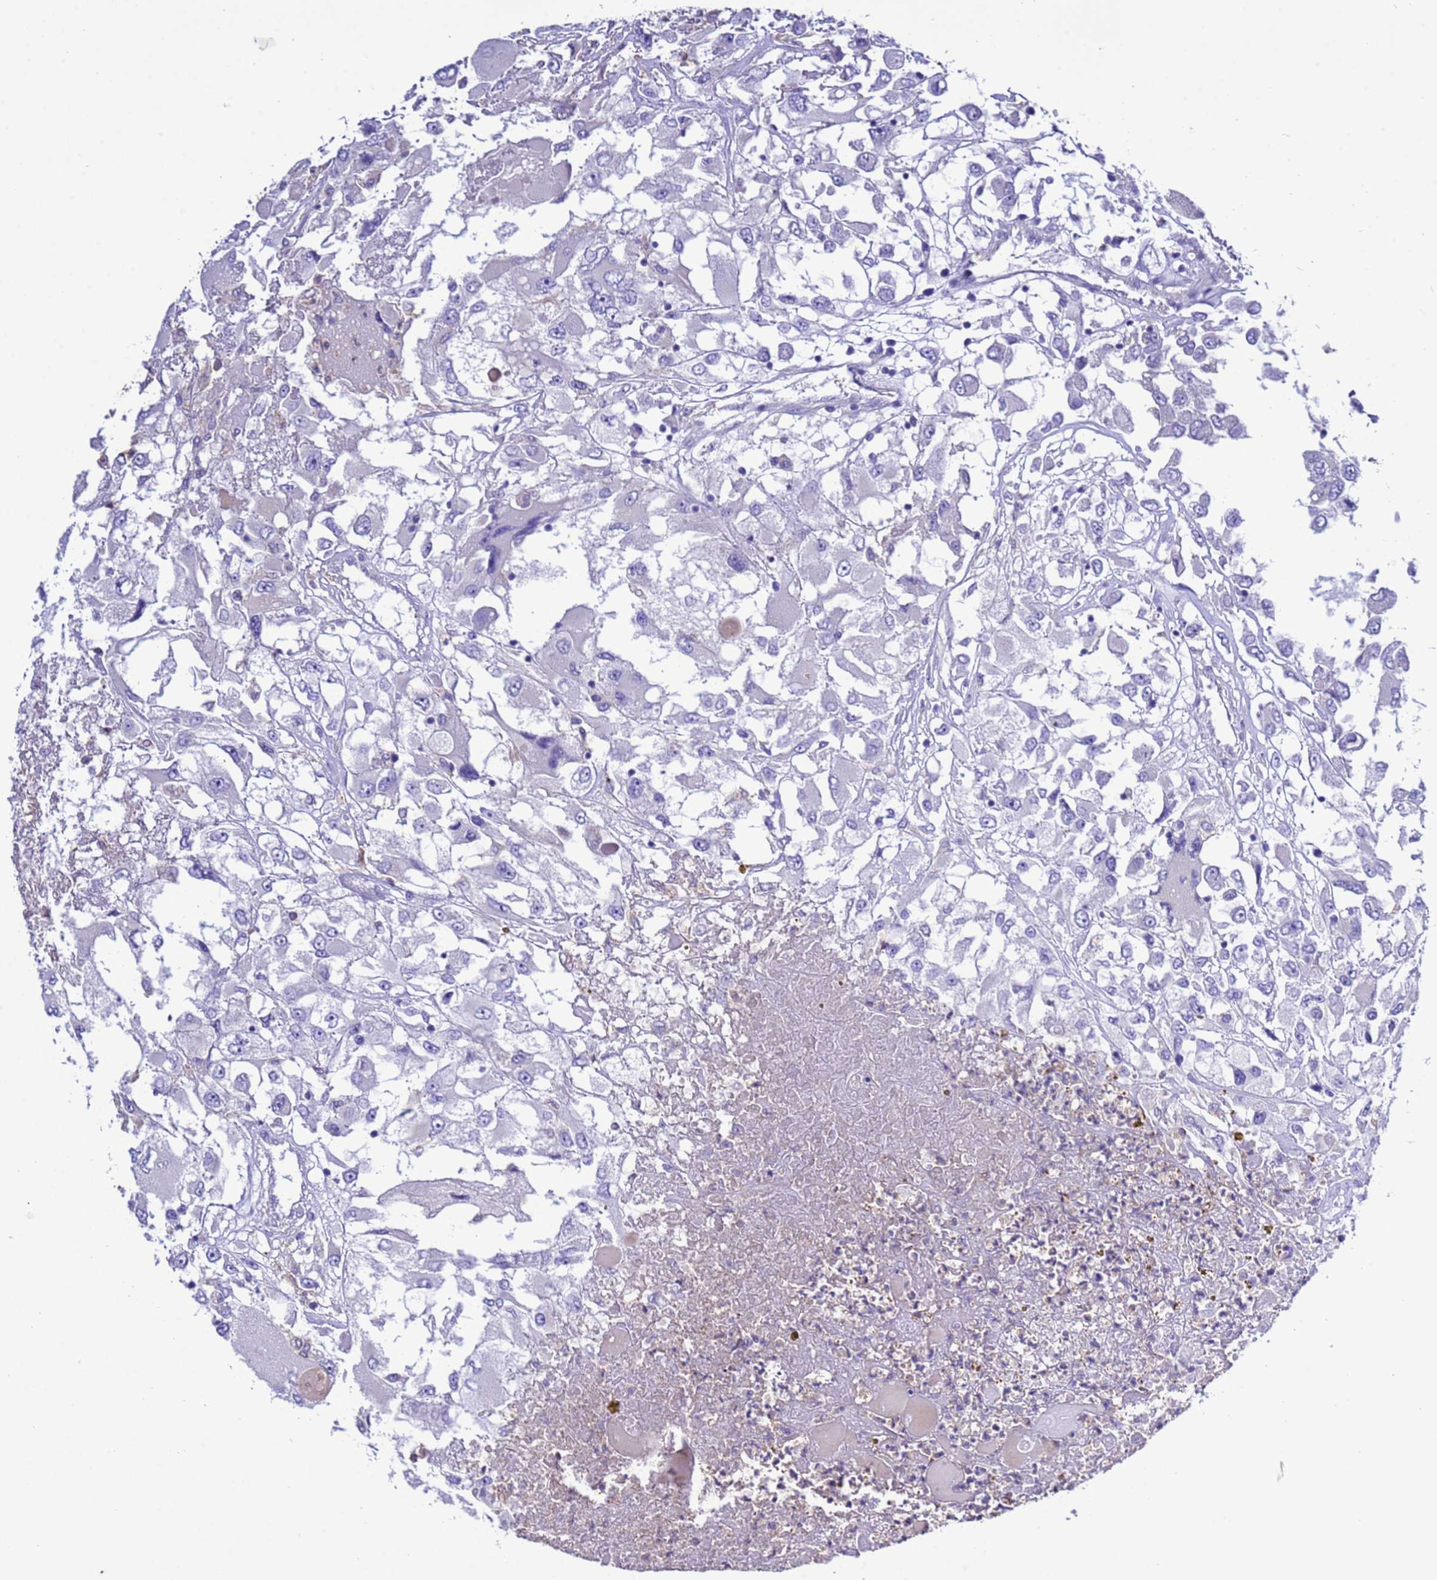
{"staining": {"intensity": "negative", "quantity": "none", "location": "none"}, "tissue": "renal cancer", "cell_type": "Tumor cells", "image_type": "cancer", "snomed": [{"axis": "morphology", "description": "Adenocarcinoma, NOS"}, {"axis": "topography", "description": "Kidney"}], "caption": "This is an IHC photomicrograph of human renal cancer. There is no staining in tumor cells.", "gene": "KICS2", "patient": {"sex": "female", "age": 52}}